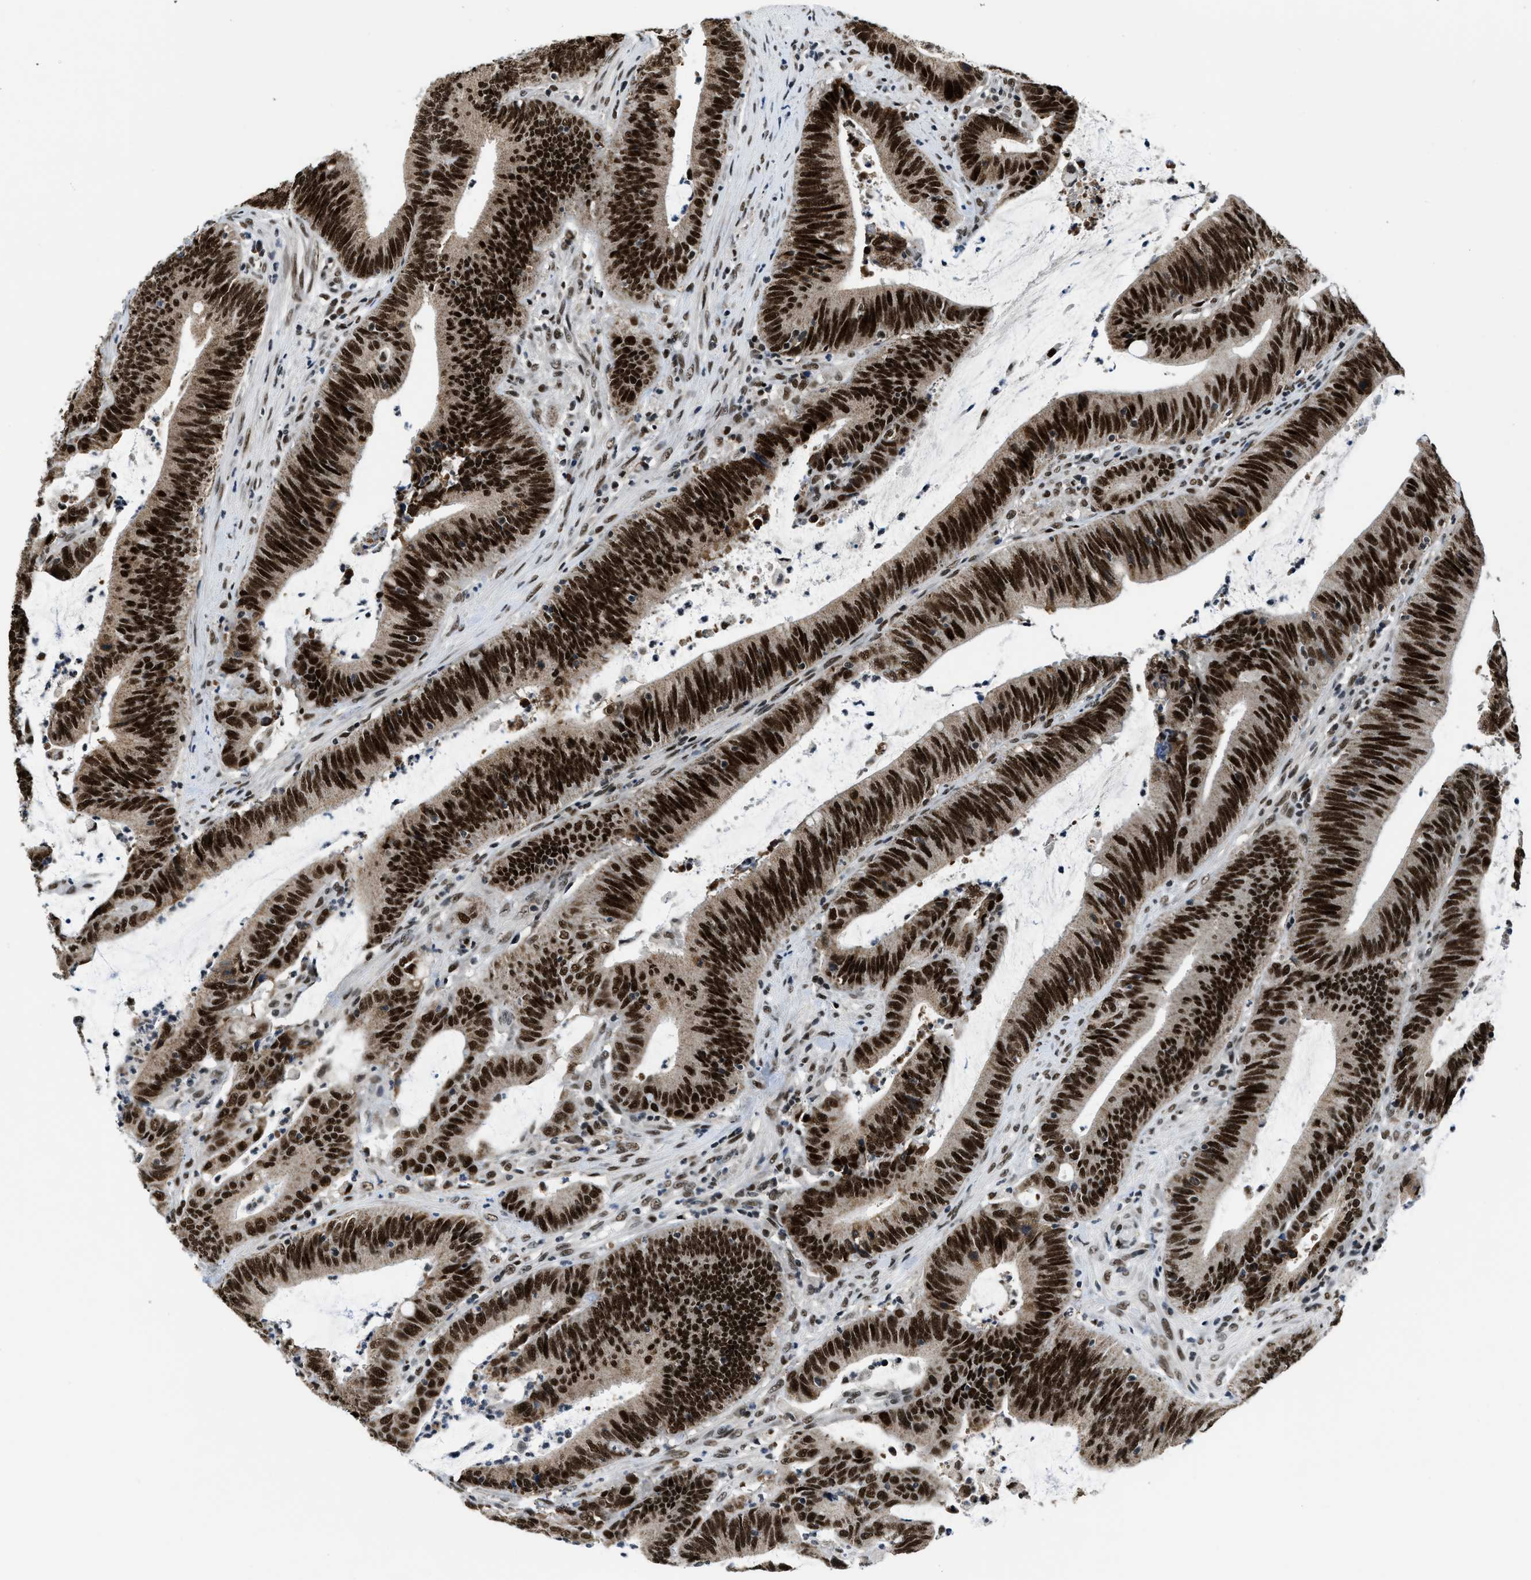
{"staining": {"intensity": "strong", "quantity": ">75%", "location": "nuclear"}, "tissue": "colorectal cancer", "cell_type": "Tumor cells", "image_type": "cancer", "snomed": [{"axis": "morphology", "description": "Normal tissue, NOS"}, {"axis": "morphology", "description": "Adenocarcinoma, NOS"}, {"axis": "topography", "description": "Rectum"}], "caption": "About >75% of tumor cells in human adenocarcinoma (colorectal) demonstrate strong nuclear protein expression as visualized by brown immunohistochemical staining.", "gene": "KDM3B", "patient": {"sex": "female", "age": 66}}